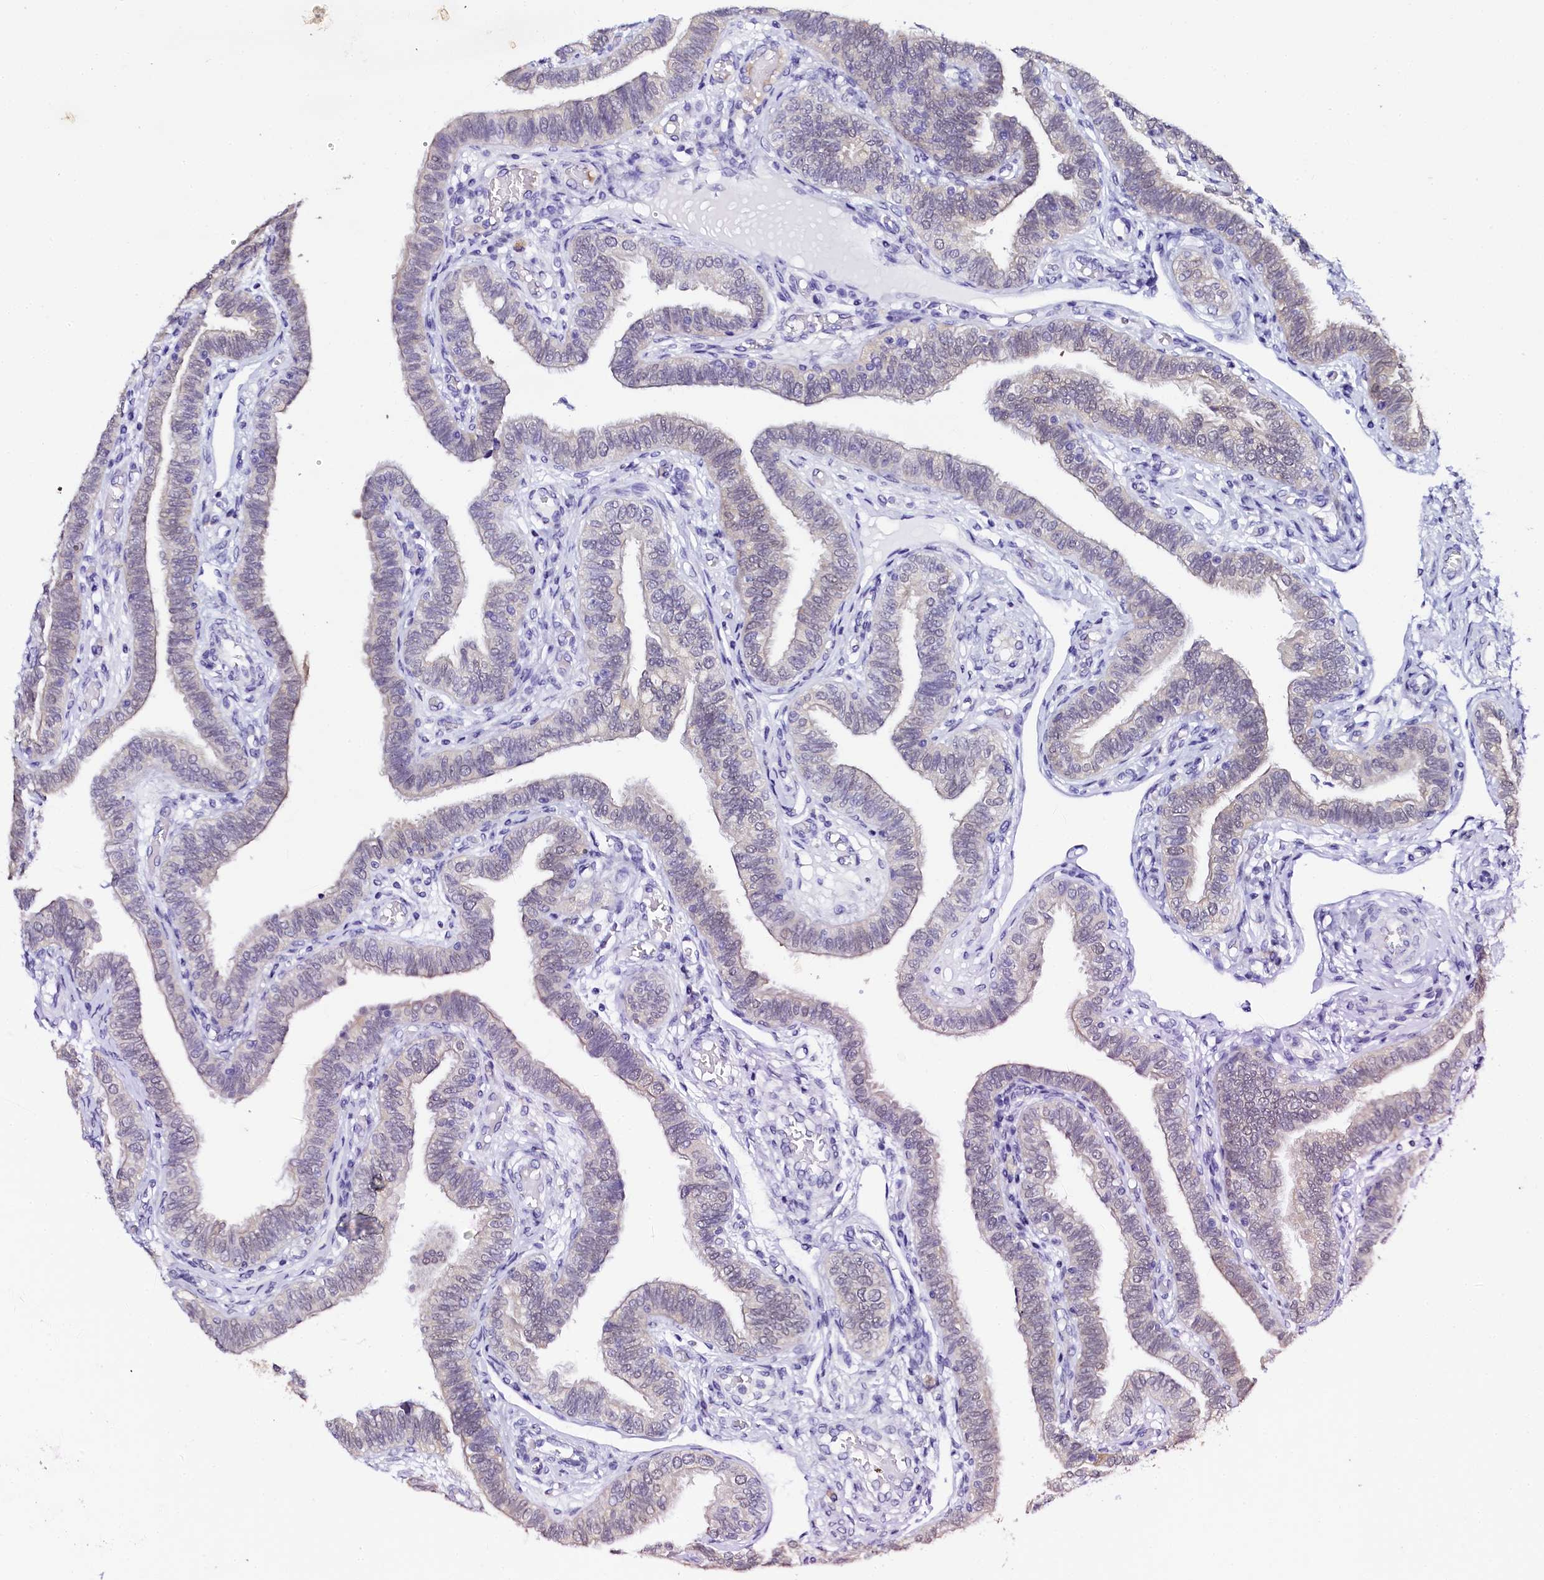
{"staining": {"intensity": "weak", "quantity": "<25%", "location": "cytoplasmic/membranous"}, "tissue": "fallopian tube", "cell_type": "Glandular cells", "image_type": "normal", "snomed": [{"axis": "morphology", "description": "Normal tissue, NOS"}, {"axis": "topography", "description": "Fallopian tube"}], "caption": "The micrograph reveals no significant staining in glandular cells of fallopian tube.", "gene": "SORD", "patient": {"sex": "female", "age": 39}}